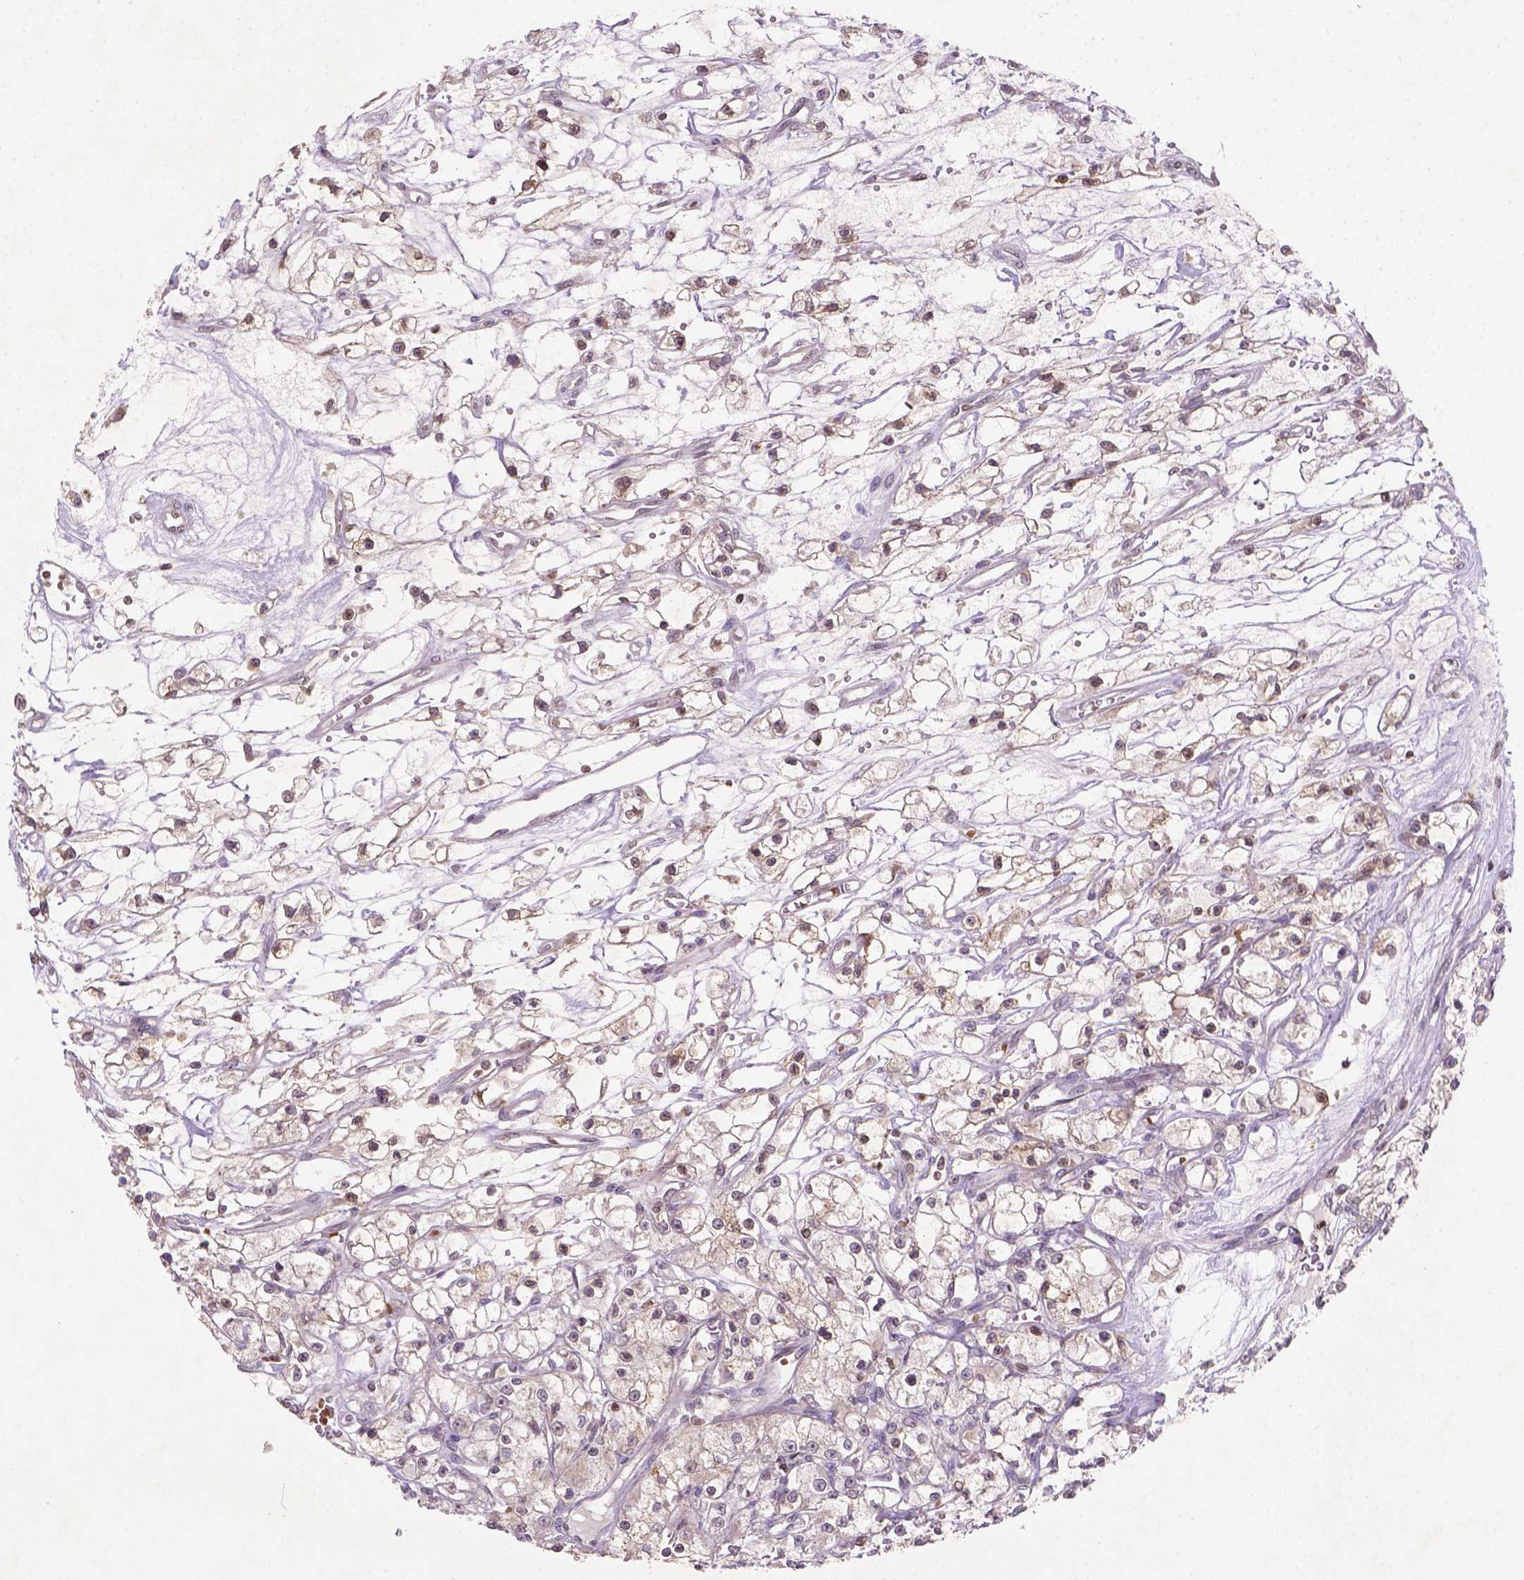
{"staining": {"intensity": "weak", "quantity": ">75%", "location": "cytoplasmic/membranous"}, "tissue": "renal cancer", "cell_type": "Tumor cells", "image_type": "cancer", "snomed": [{"axis": "morphology", "description": "Adenocarcinoma, NOS"}, {"axis": "topography", "description": "Kidney"}], "caption": "Adenocarcinoma (renal) tissue displays weak cytoplasmic/membranous positivity in about >75% of tumor cells (DAB (3,3'-diaminobenzidine) IHC with brightfield microscopy, high magnification).", "gene": "NUDT3", "patient": {"sex": "female", "age": 59}}